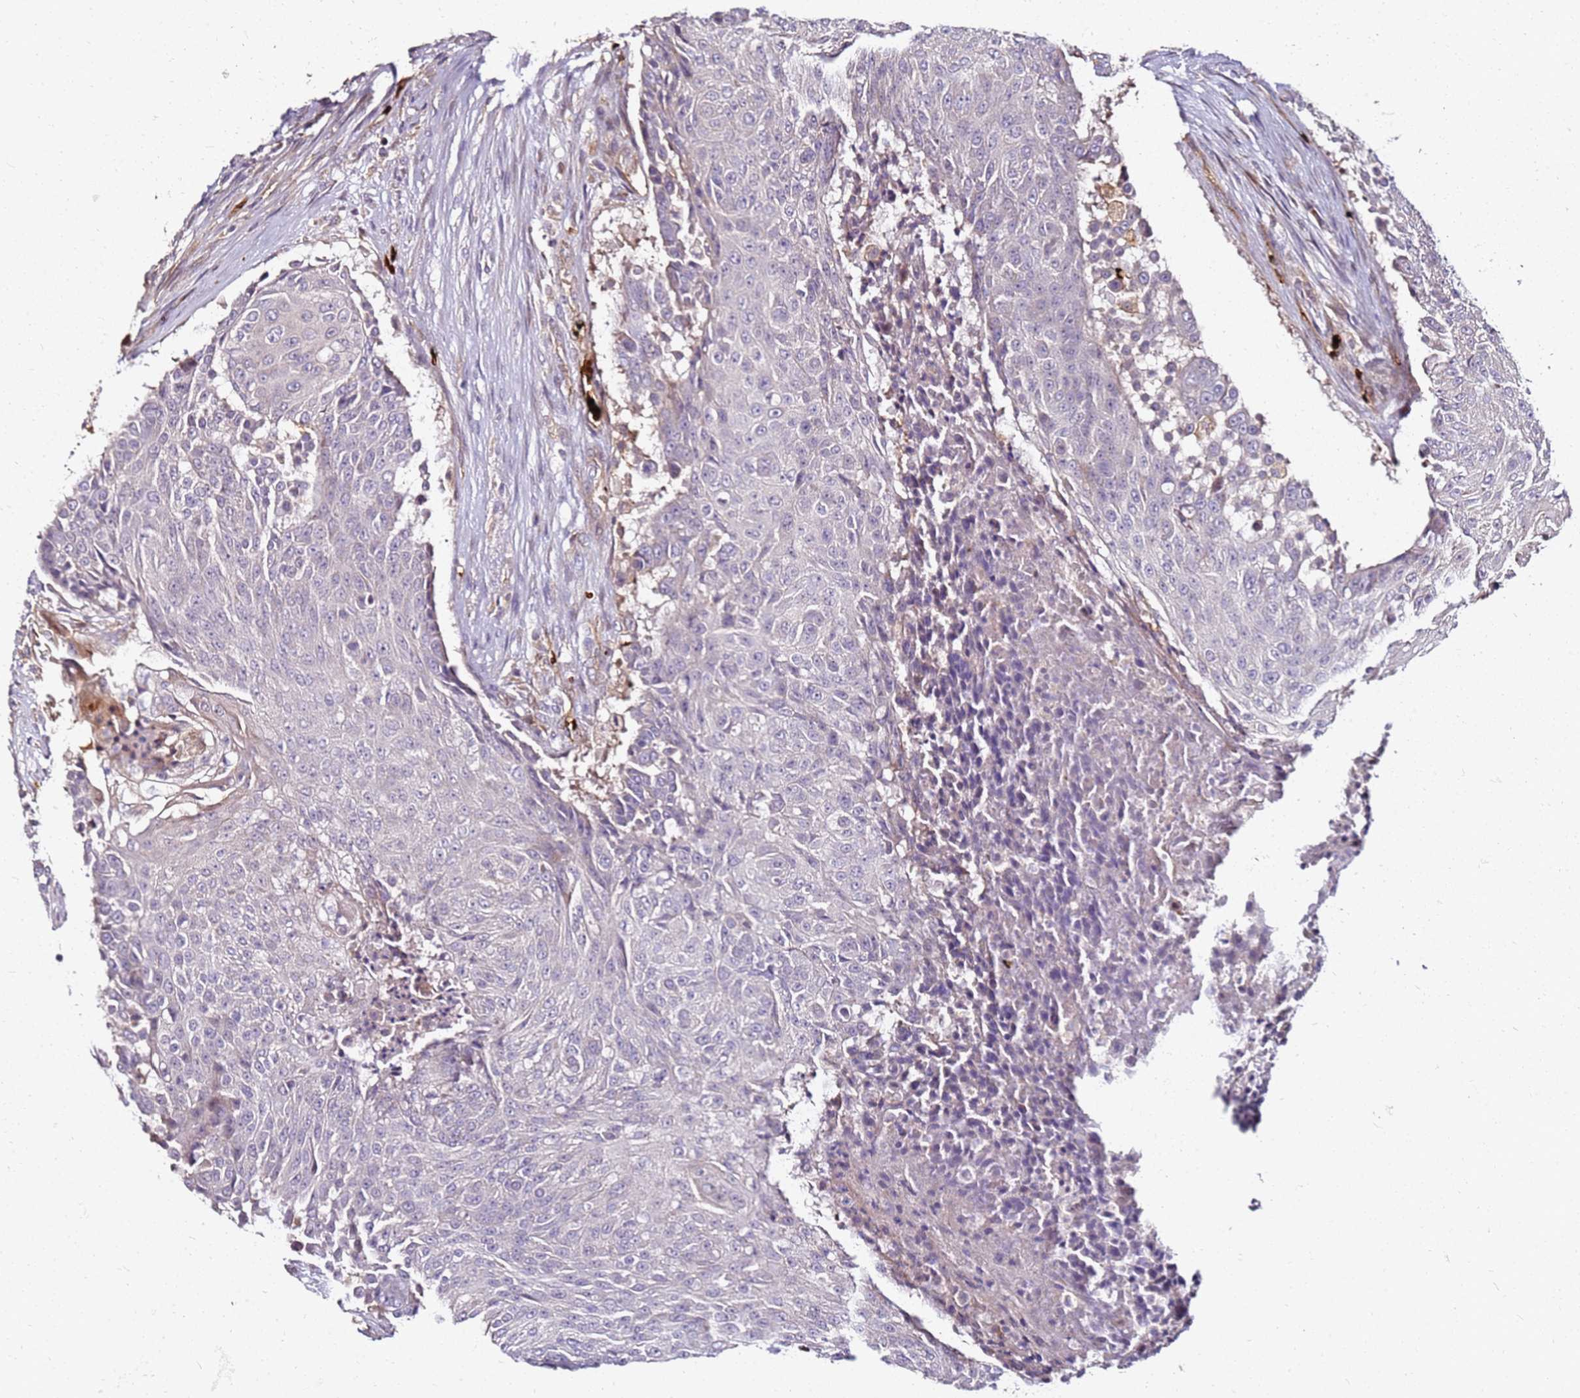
{"staining": {"intensity": "negative", "quantity": "none", "location": "none"}, "tissue": "urothelial cancer", "cell_type": "Tumor cells", "image_type": "cancer", "snomed": [{"axis": "morphology", "description": "Urothelial carcinoma, High grade"}, {"axis": "topography", "description": "Urinary bladder"}], "caption": "There is no significant staining in tumor cells of urothelial carcinoma (high-grade).", "gene": "RNF11", "patient": {"sex": "female", "age": 63}}